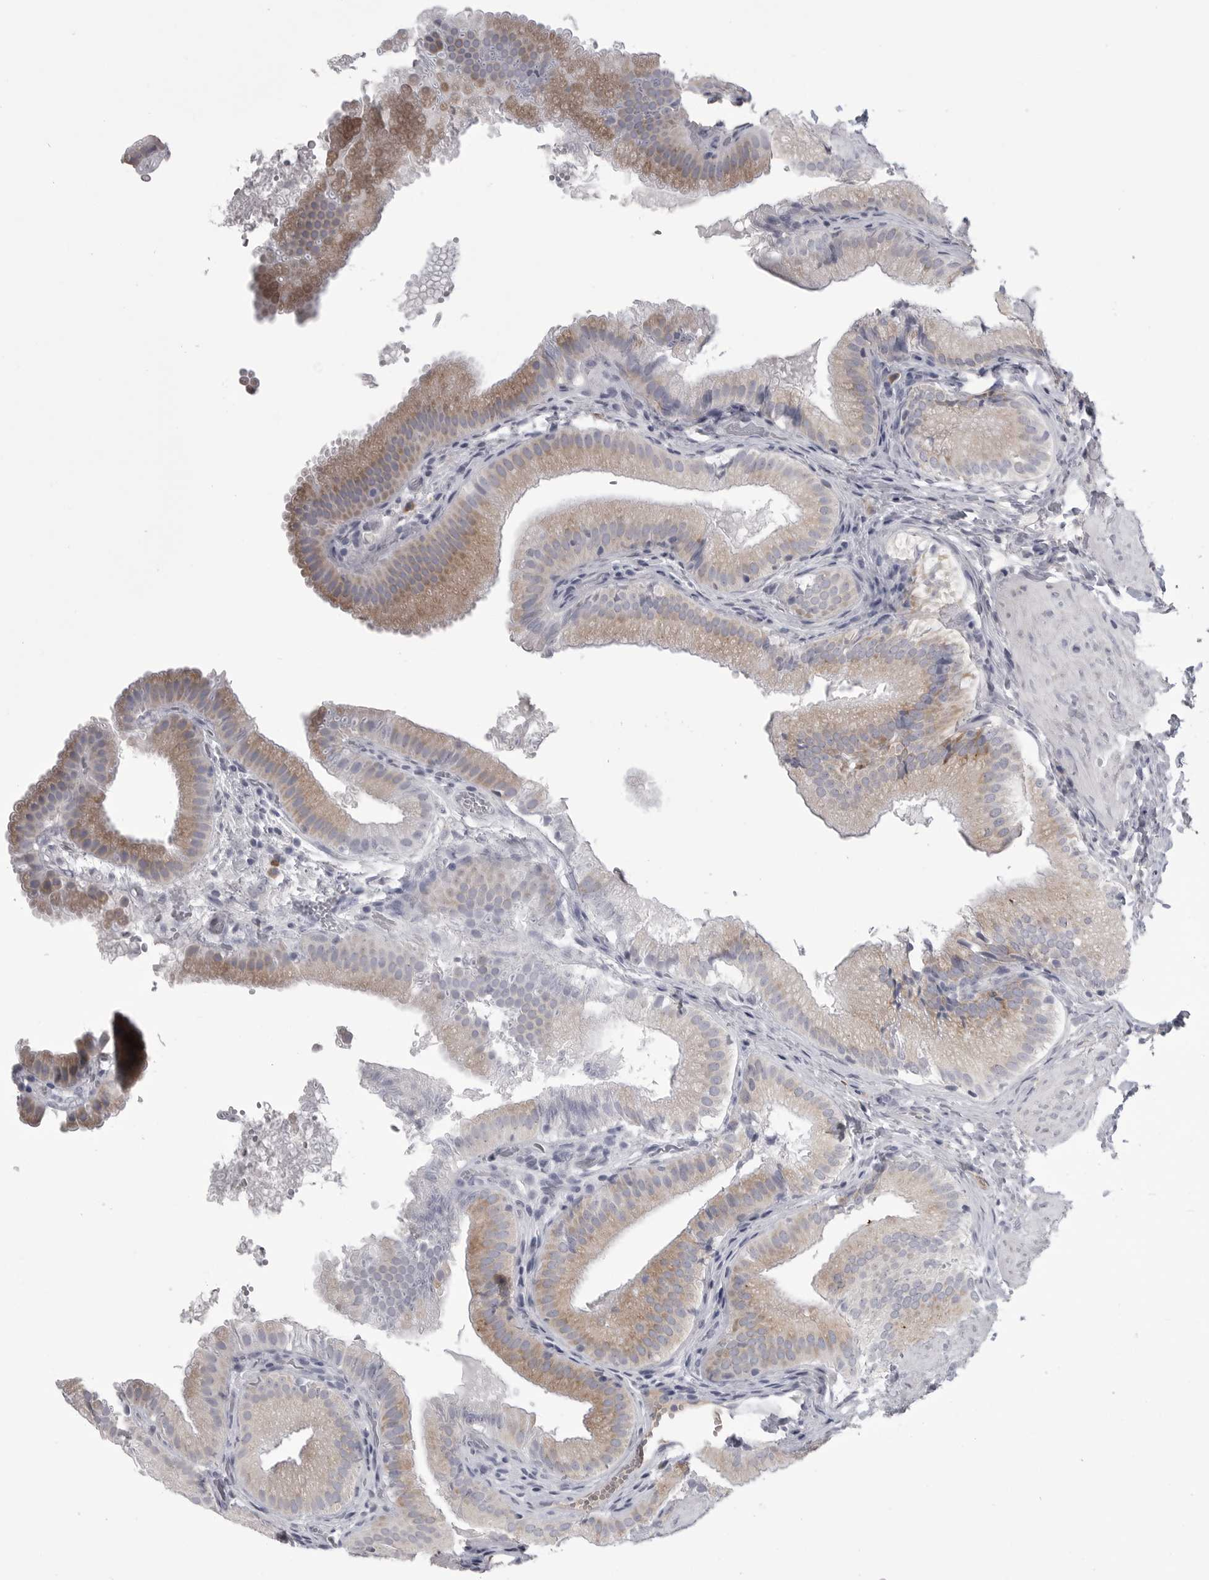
{"staining": {"intensity": "weak", "quantity": "25%-75%", "location": "cytoplasmic/membranous"}, "tissue": "gallbladder", "cell_type": "Glandular cells", "image_type": "normal", "snomed": [{"axis": "morphology", "description": "Normal tissue, NOS"}, {"axis": "topography", "description": "Gallbladder"}], "caption": "Gallbladder stained for a protein (brown) shows weak cytoplasmic/membranous positive positivity in approximately 25%-75% of glandular cells.", "gene": "FKBP2", "patient": {"sex": "female", "age": 30}}